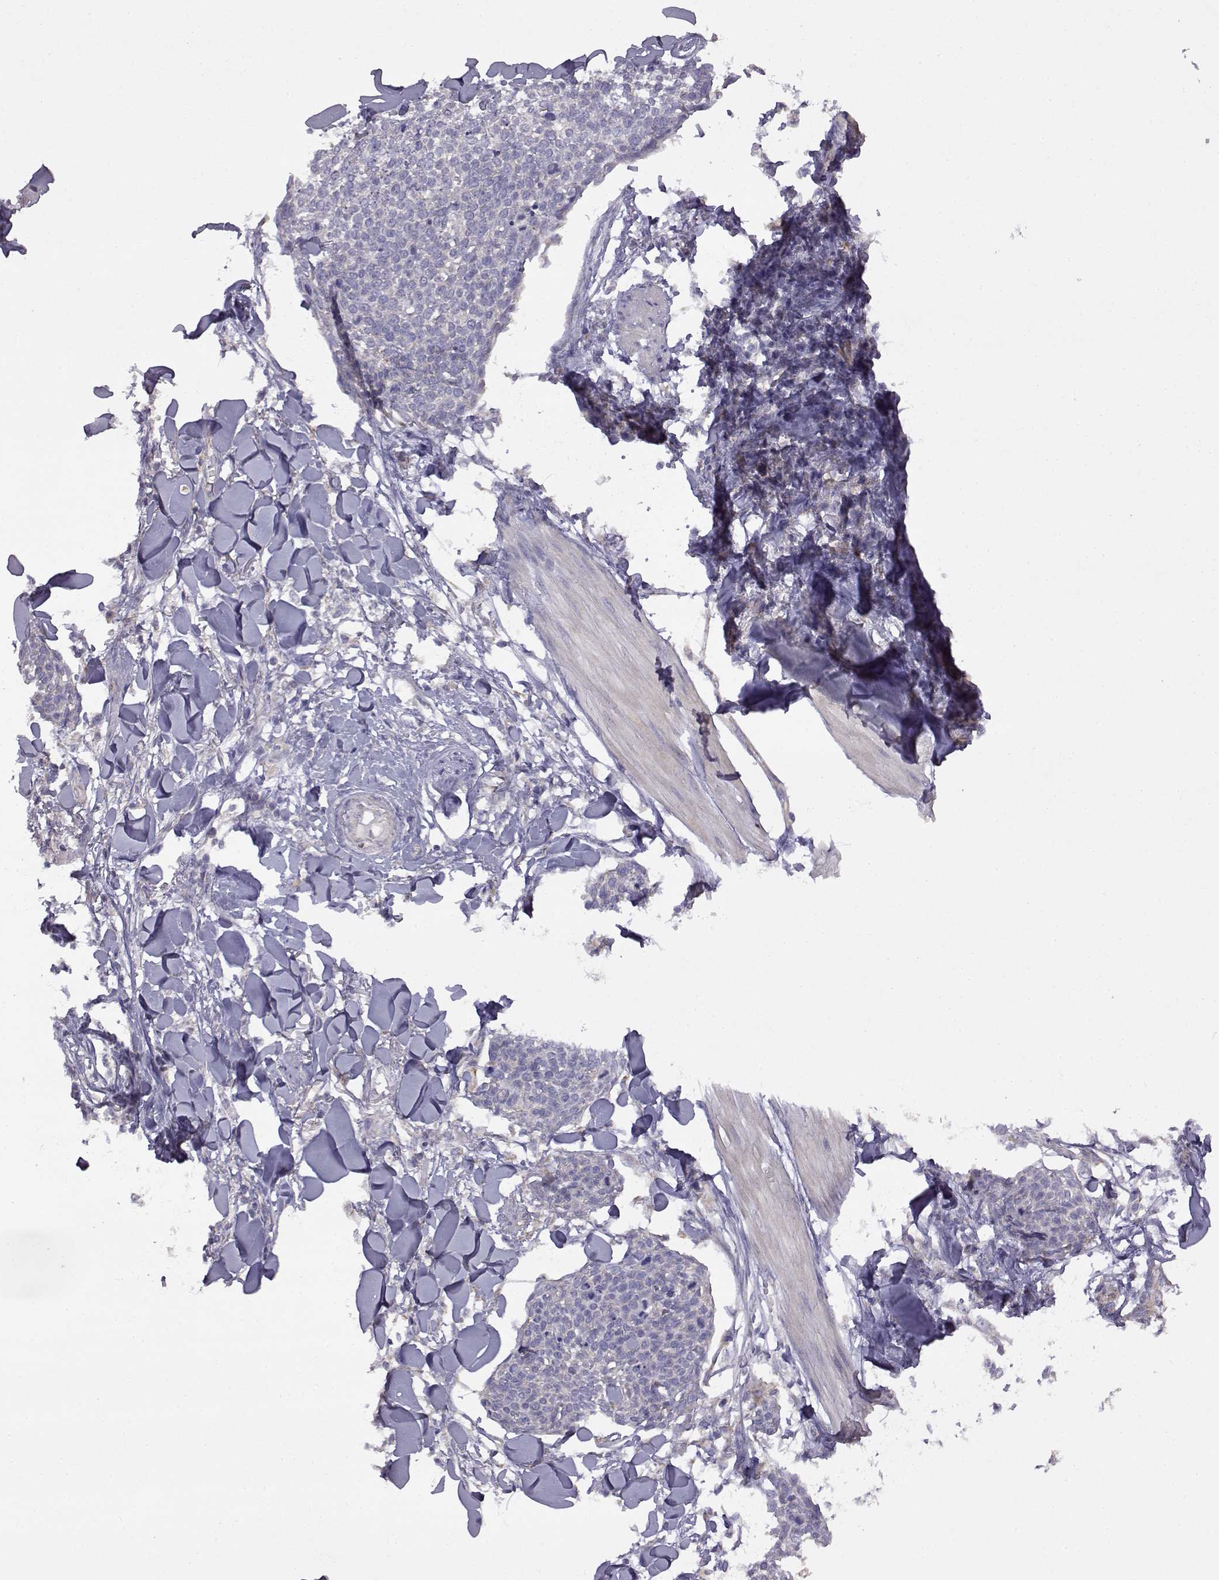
{"staining": {"intensity": "negative", "quantity": "none", "location": "none"}, "tissue": "skin cancer", "cell_type": "Tumor cells", "image_type": "cancer", "snomed": [{"axis": "morphology", "description": "Squamous cell carcinoma, NOS"}, {"axis": "topography", "description": "Skin"}, {"axis": "topography", "description": "Vulva"}], "caption": "The photomicrograph shows no significant staining in tumor cells of skin cancer. (Stains: DAB IHC with hematoxylin counter stain, Microscopy: brightfield microscopy at high magnification).", "gene": "DDC", "patient": {"sex": "female", "age": 75}}